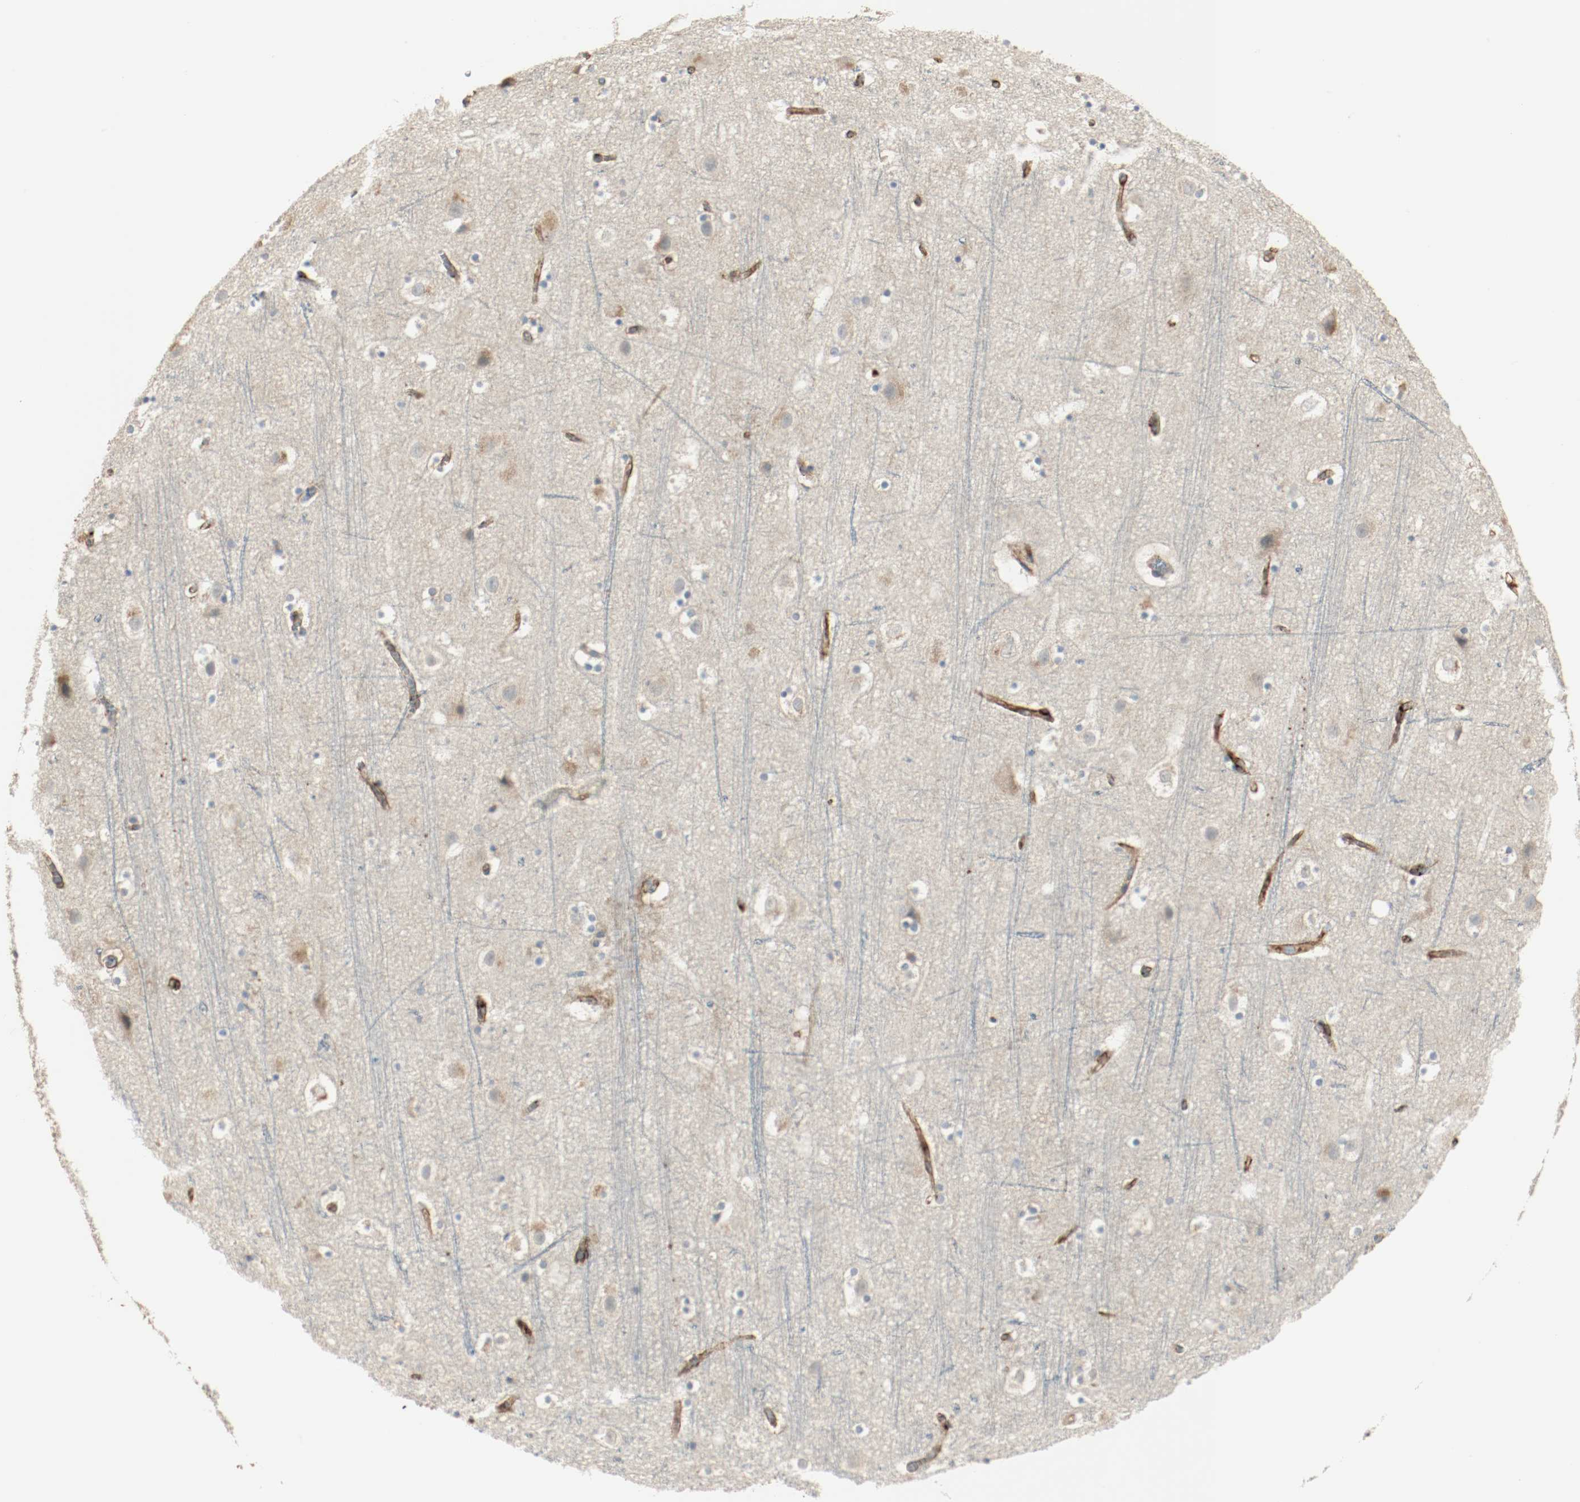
{"staining": {"intensity": "weak", "quantity": ">75%", "location": "cytoplasmic/membranous"}, "tissue": "cerebral cortex", "cell_type": "Endothelial cells", "image_type": "normal", "snomed": [{"axis": "morphology", "description": "Normal tissue, NOS"}, {"axis": "topography", "description": "Cerebral cortex"}], "caption": "Brown immunohistochemical staining in normal human cerebral cortex demonstrates weak cytoplasmic/membranous positivity in about >75% of endothelial cells. Nuclei are stained in blue.", "gene": "MELTF", "patient": {"sex": "male", "age": 45}}